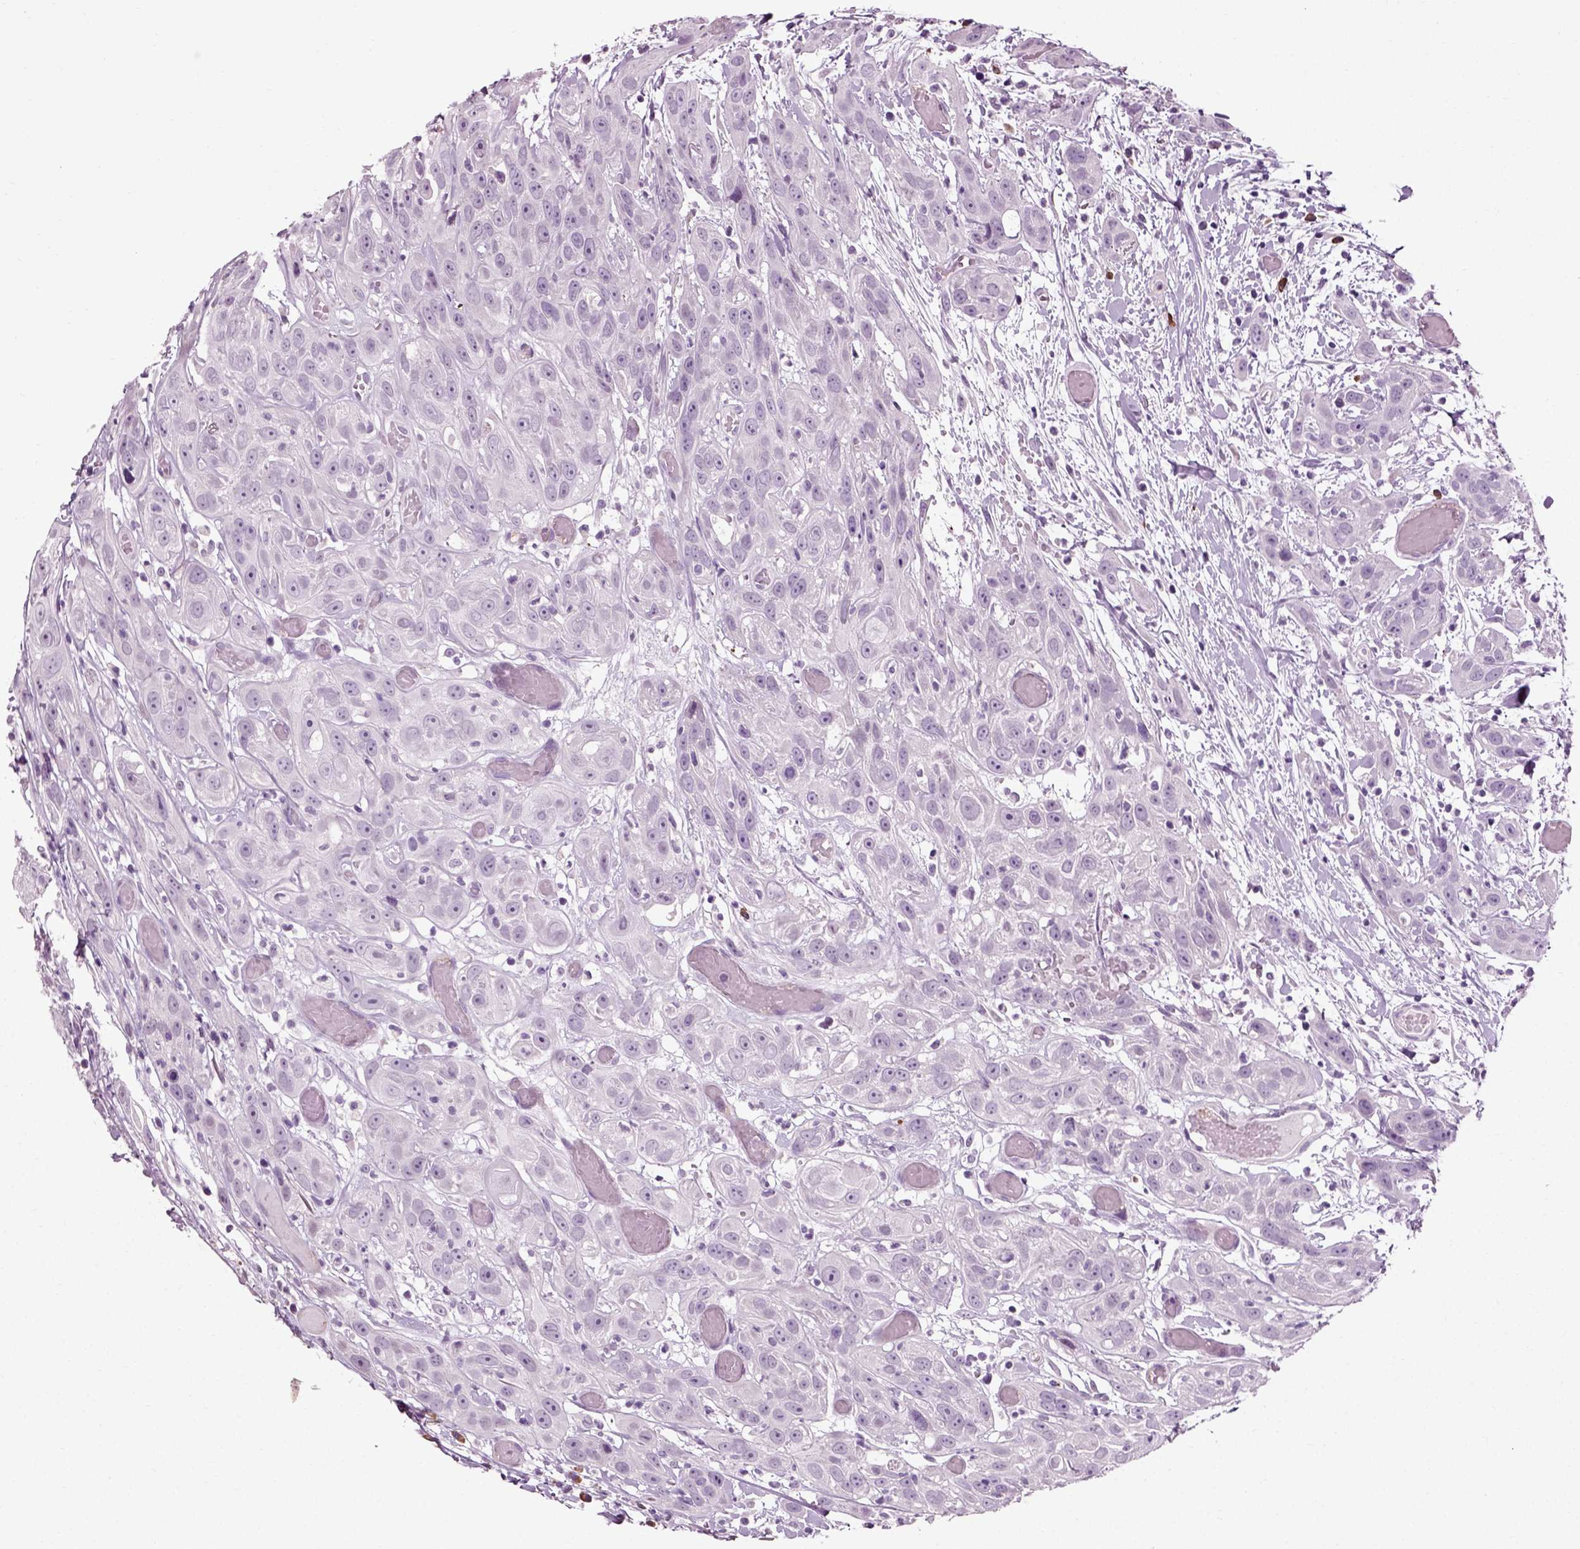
{"staining": {"intensity": "negative", "quantity": "none", "location": "none"}, "tissue": "head and neck cancer", "cell_type": "Tumor cells", "image_type": "cancer", "snomed": [{"axis": "morphology", "description": "Normal tissue, NOS"}, {"axis": "morphology", "description": "Squamous cell carcinoma, NOS"}, {"axis": "topography", "description": "Oral tissue"}, {"axis": "topography", "description": "Salivary gland"}, {"axis": "topography", "description": "Head-Neck"}], "caption": "Immunohistochemical staining of squamous cell carcinoma (head and neck) demonstrates no significant staining in tumor cells.", "gene": "SLC26A8", "patient": {"sex": "female", "age": 62}}